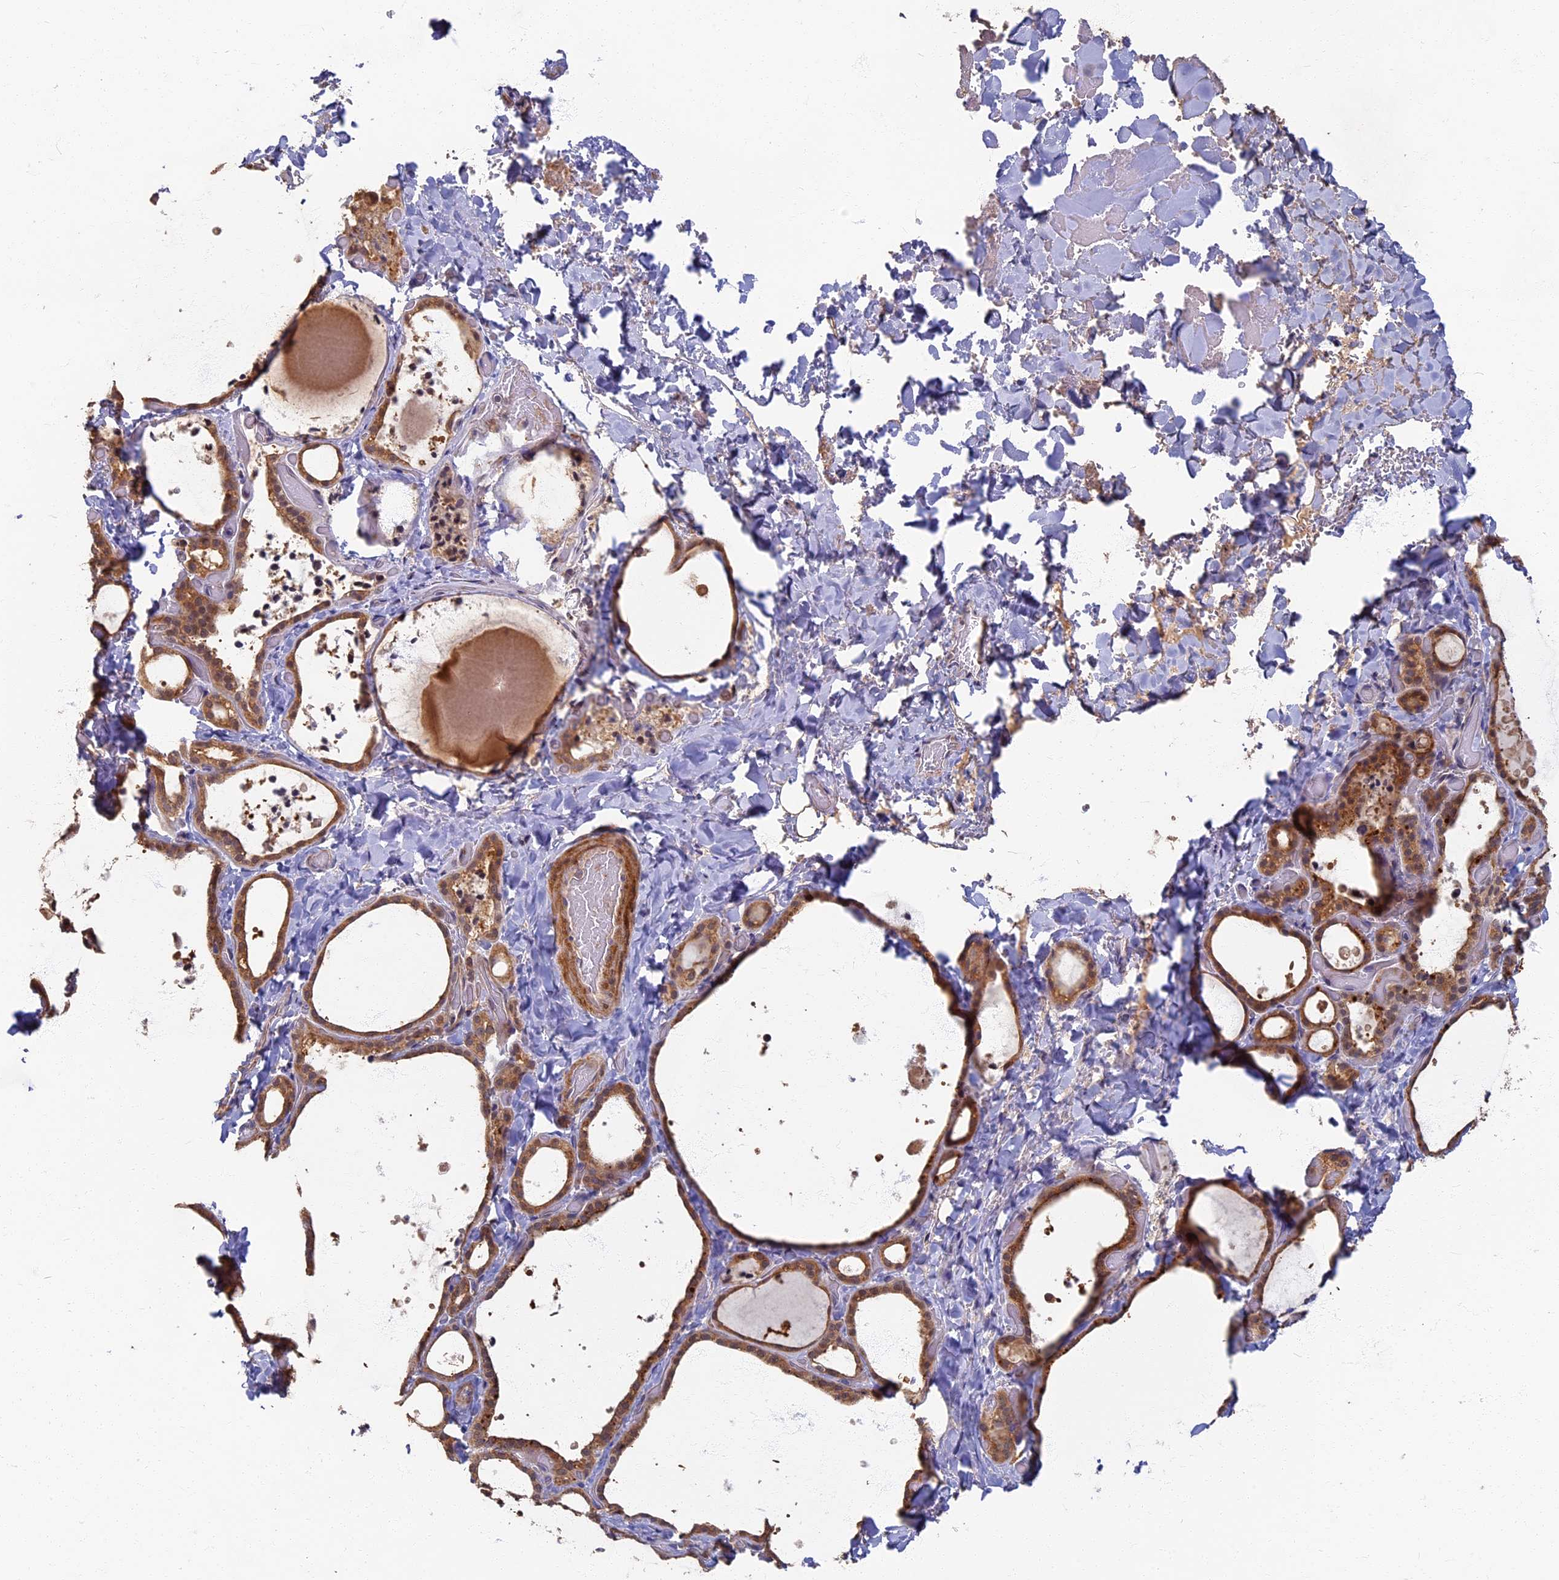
{"staining": {"intensity": "moderate", "quantity": ">75%", "location": "cytoplasmic/membranous,nuclear"}, "tissue": "thyroid gland", "cell_type": "Glandular cells", "image_type": "normal", "snomed": [{"axis": "morphology", "description": "Normal tissue, NOS"}, {"axis": "topography", "description": "Thyroid gland"}], "caption": "An image of human thyroid gland stained for a protein demonstrates moderate cytoplasmic/membranous,nuclear brown staining in glandular cells. (Stains: DAB in brown, nuclei in blue, Microscopy: brightfield microscopy at high magnification).", "gene": "RSPH3", "patient": {"sex": "female", "age": 44}}